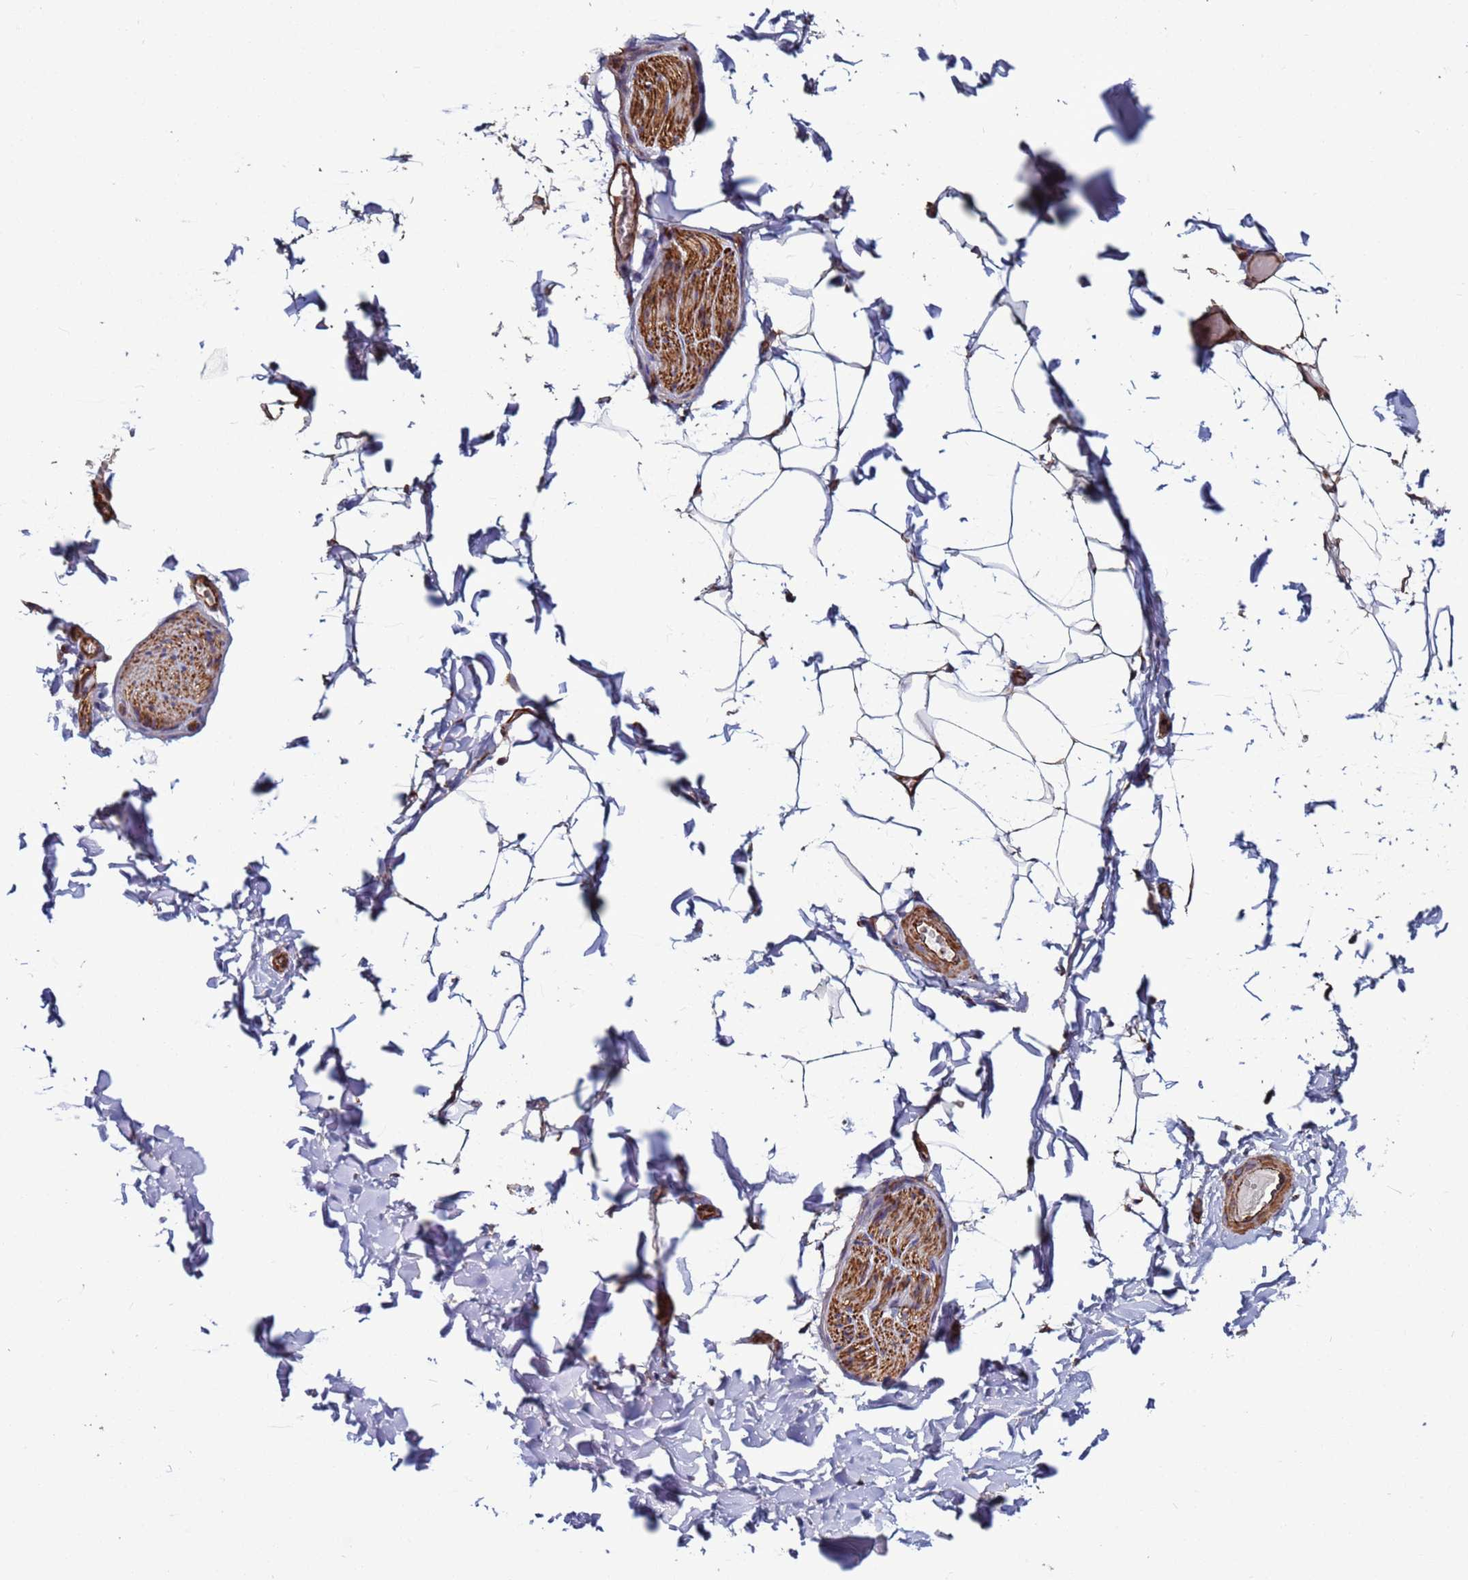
{"staining": {"intensity": "moderate", "quantity": "25%-75%", "location": "cytoplasmic/membranous"}, "tissue": "adipose tissue", "cell_type": "Adipocytes", "image_type": "normal", "snomed": [{"axis": "morphology", "description": "Normal tissue, NOS"}, {"axis": "topography", "description": "Gallbladder"}, {"axis": "topography", "description": "Peripheral nerve tissue"}], "caption": "Benign adipose tissue exhibits moderate cytoplasmic/membranous expression in approximately 25%-75% of adipocytes.", "gene": "ZBTB39", "patient": {"sex": "male", "age": 38}}